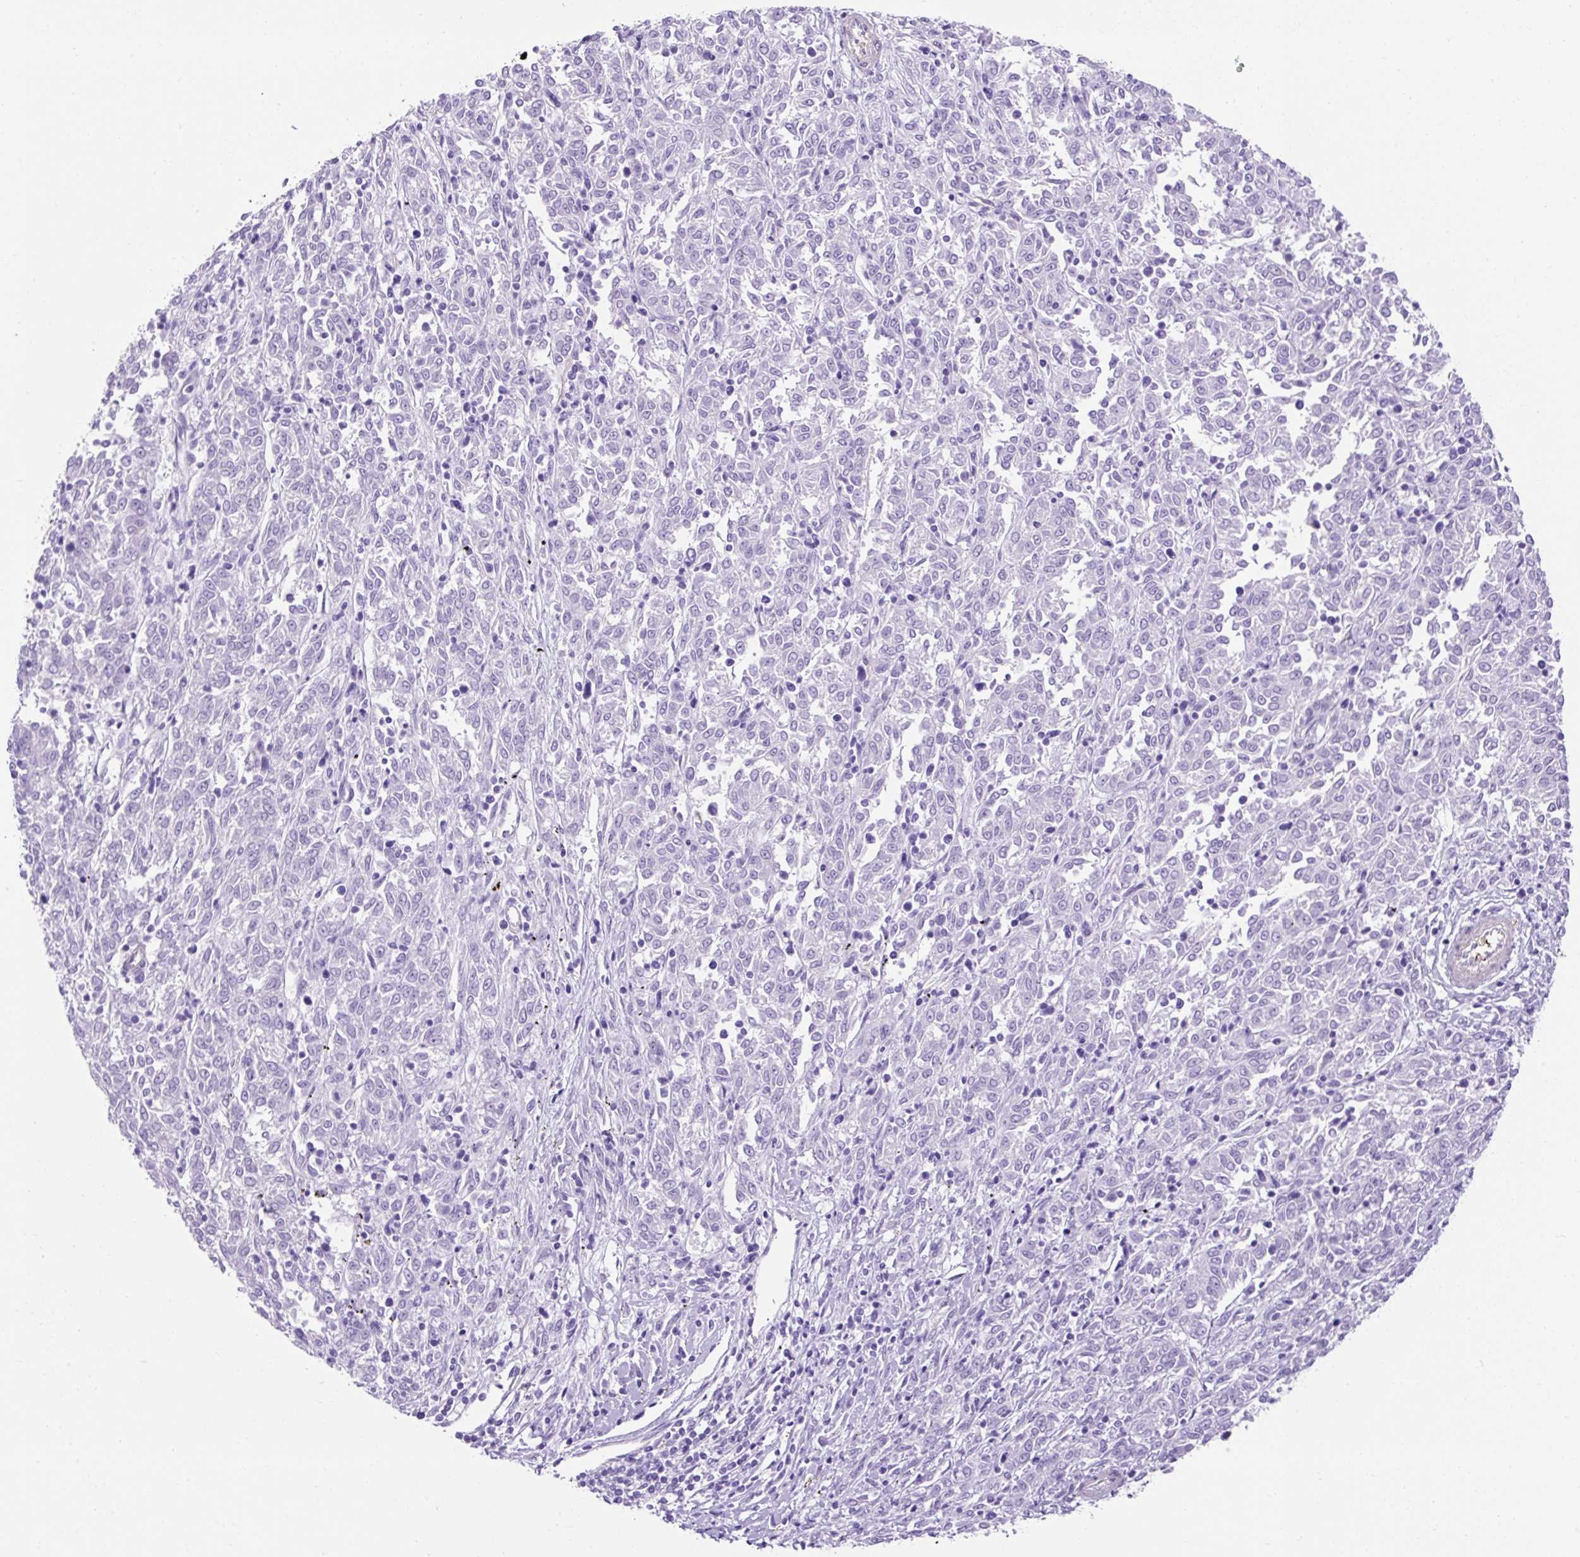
{"staining": {"intensity": "negative", "quantity": "none", "location": "none"}, "tissue": "melanoma", "cell_type": "Tumor cells", "image_type": "cancer", "snomed": [{"axis": "morphology", "description": "Malignant melanoma, NOS"}, {"axis": "topography", "description": "Skin"}], "caption": "The micrograph demonstrates no significant positivity in tumor cells of melanoma.", "gene": "KRT12", "patient": {"sex": "female", "age": 72}}